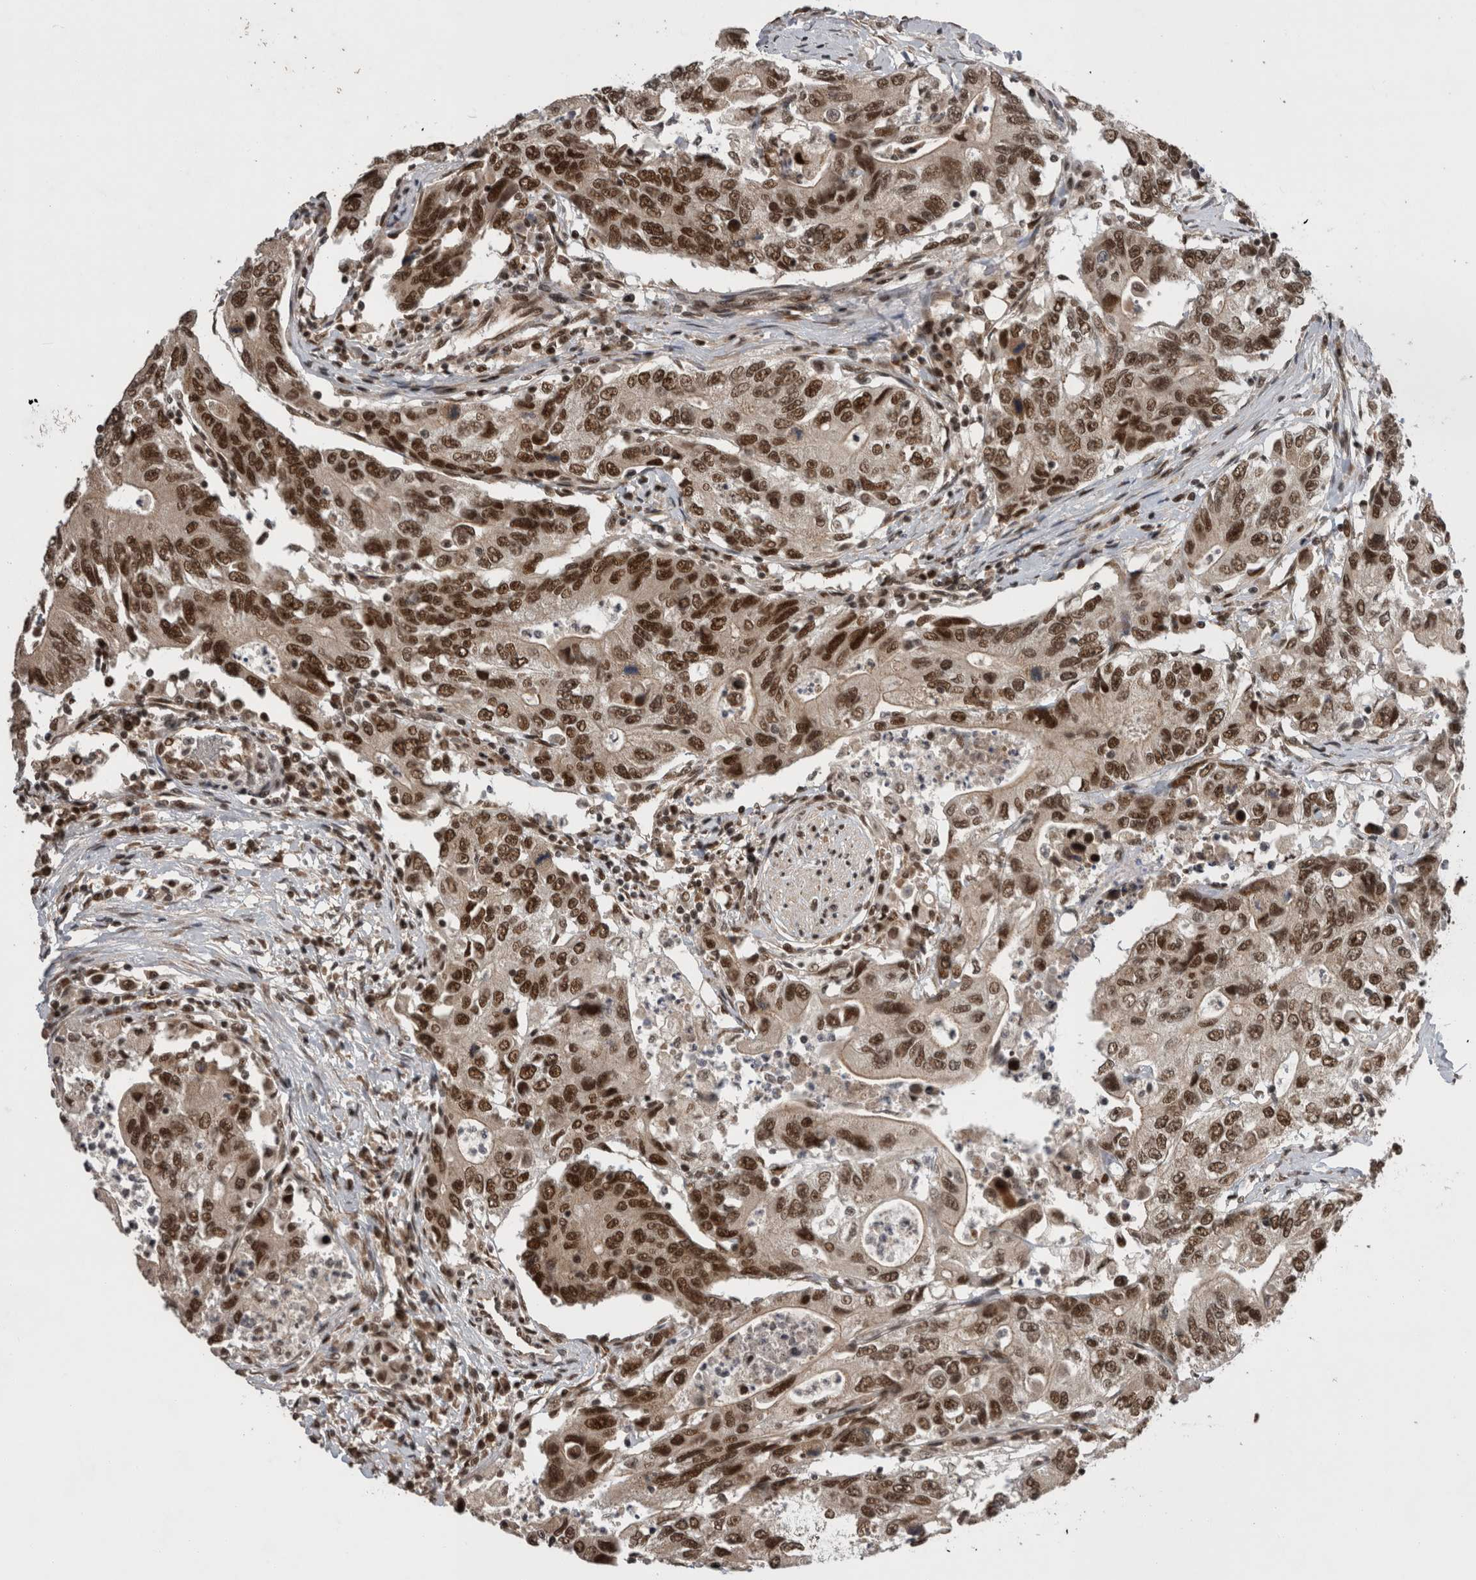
{"staining": {"intensity": "strong", "quantity": ">75%", "location": "nuclear"}, "tissue": "colorectal cancer", "cell_type": "Tumor cells", "image_type": "cancer", "snomed": [{"axis": "morphology", "description": "Adenocarcinoma, NOS"}, {"axis": "topography", "description": "Colon"}], "caption": "Immunohistochemical staining of colorectal cancer displays high levels of strong nuclear protein staining in approximately >75% of tumor cells.", "gene": "CPSF2", "patient": {"sex": "female", "age": 77}}